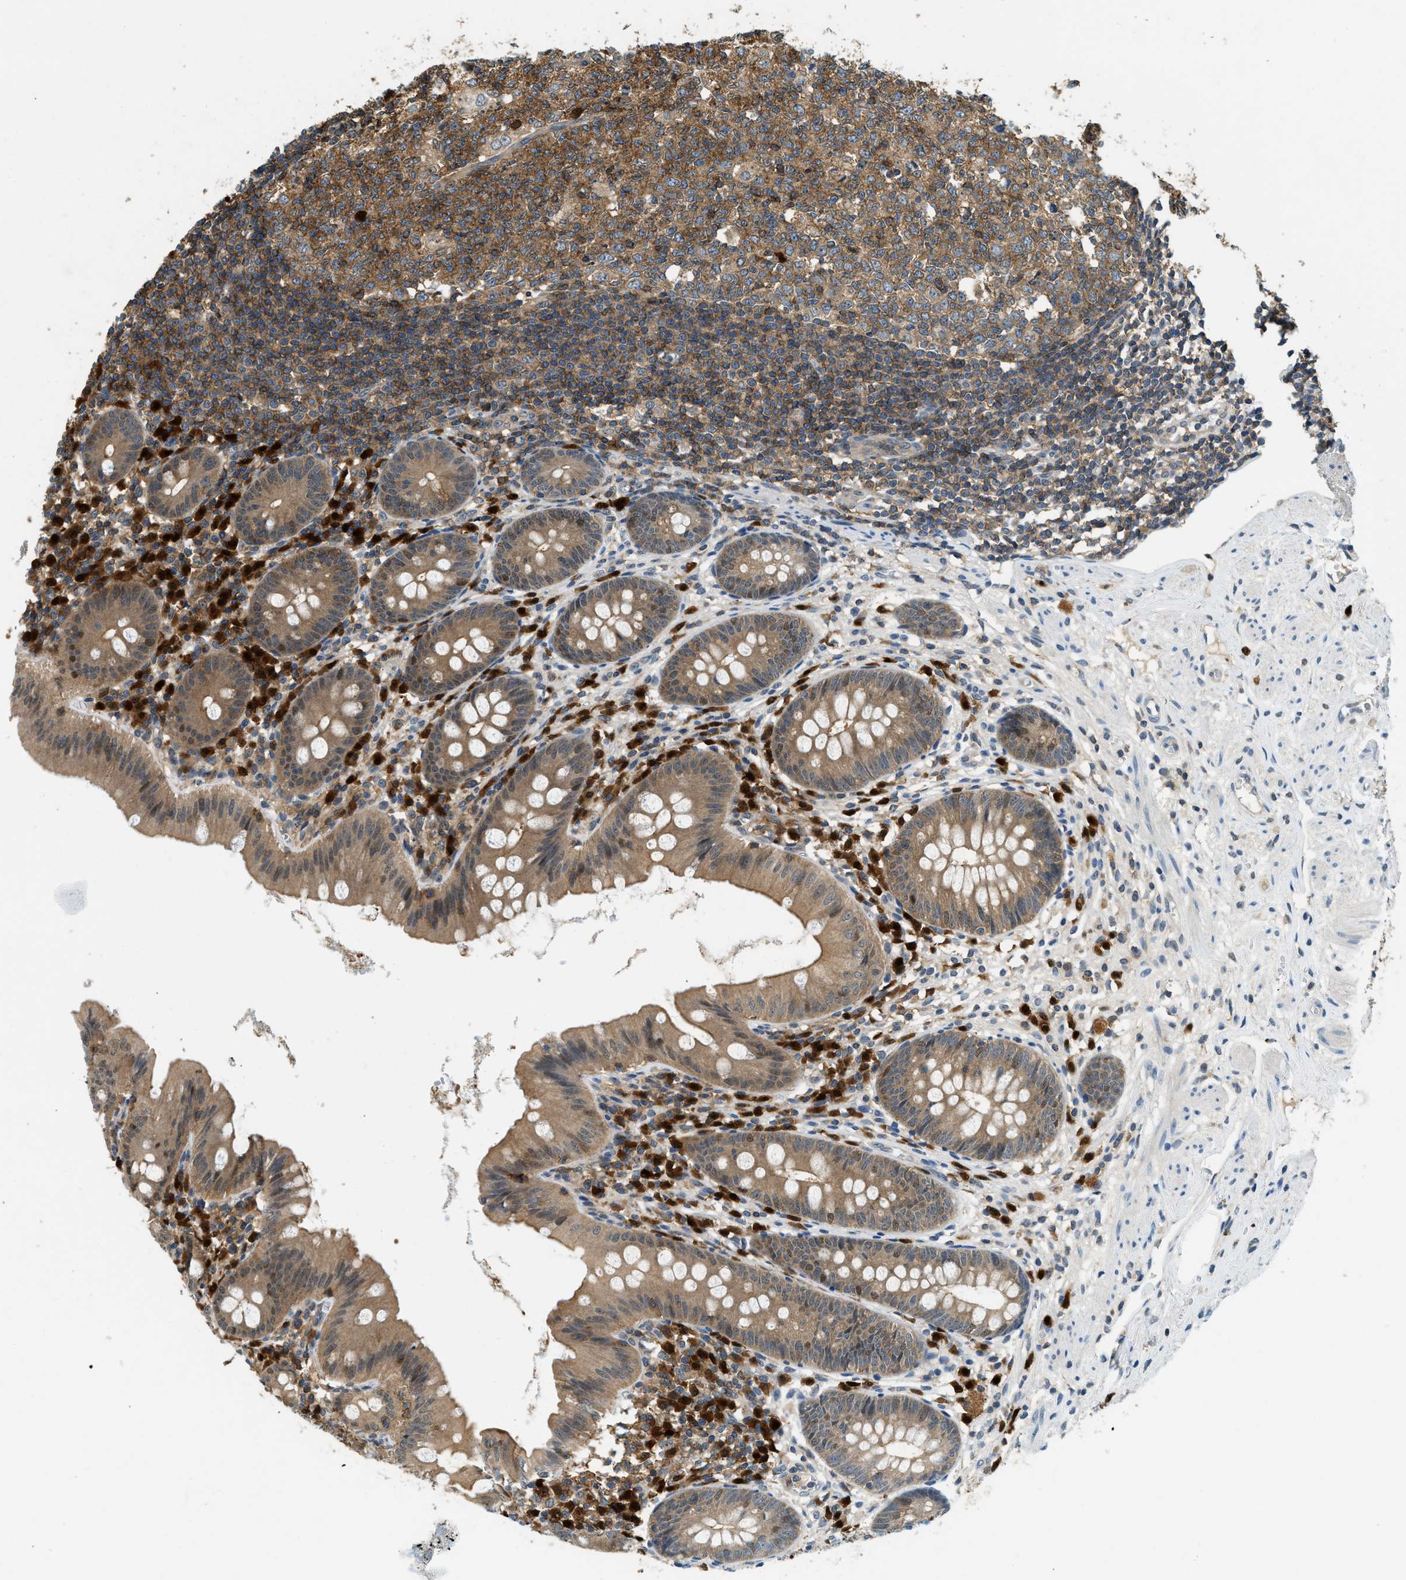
{"staining": {"intensity": "moderate", "quantity": ">75%", "location": "cytoplasmic/membranous"}, "tissue": "appendix", "cell_type": "Glandular cells", "image_type": "normal", "snomed": [{"axis": "morphology", "description": "Normal tissue, NOS"}, {"axis": "topography", "description": "Appendix"}], "caption": "DAB (3,3'-diaminobenzidine) immunohistochemical staining of benign human appendix exhibits moderate cytoplasmic/membranous protein positivity in approximately >75% of glandular cells.", "gene": "GMPPB", "patient": {"sex": "male", "age": 56}}